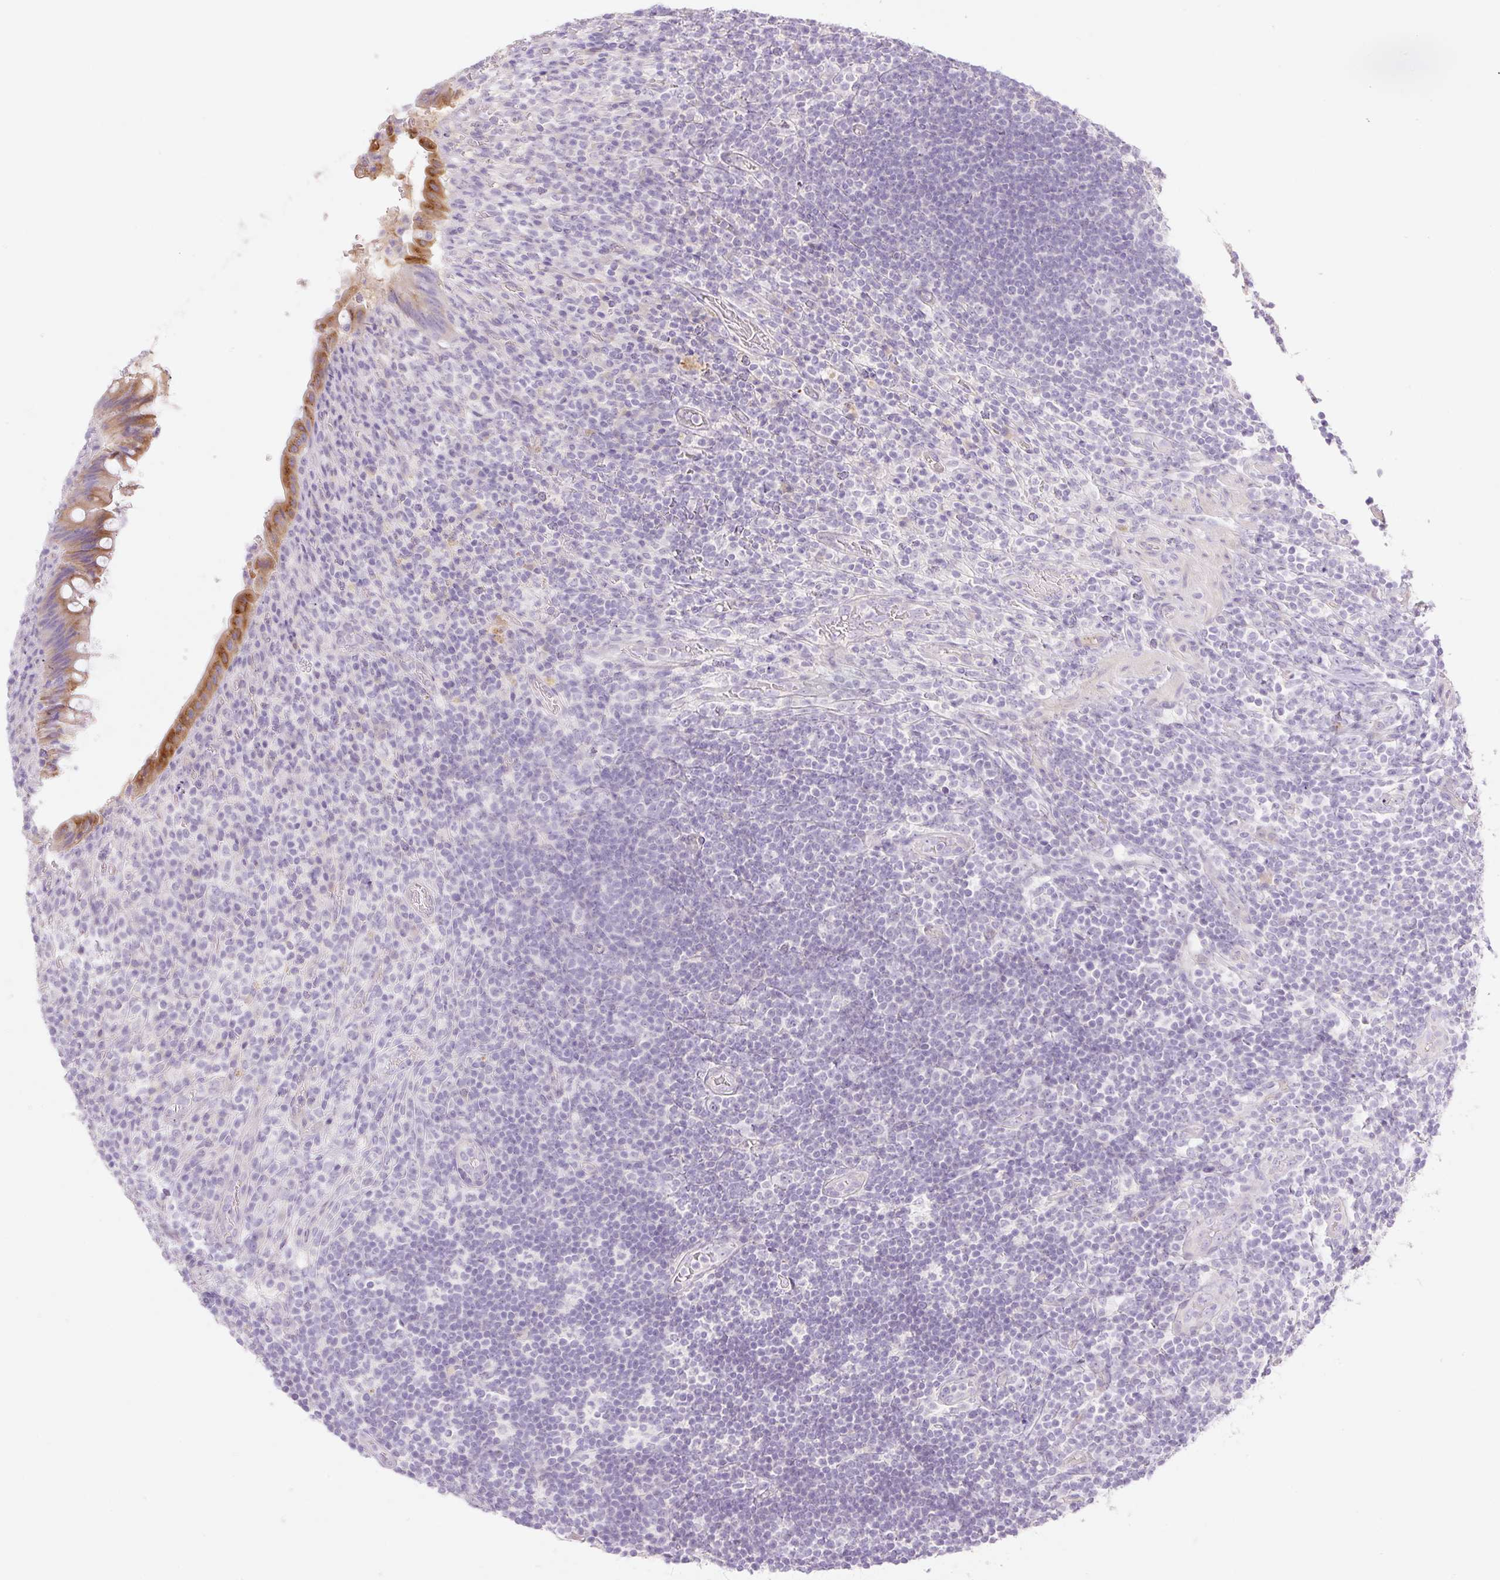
{"staining": {"intensity": "strong", "quantity": "<25%", "location": "cytoplasmic/membranous"}, "tissue": "appendix", "cell_type": "Glandular cells", "image_type": "normal", "snomed": [{"axis": "morphology", "description": "Normal tissue, NOS"}, {"axis": "topography", "description": "Appendix"}], "caption": "A medium amount of strong cytoplasmic/membranous staining is identified in about <25% of glandular cells in unremarkable appendix. (DAB = brown stain, brightfield microscopy at high magnification).", "gene": "MIA2", "patient": {"sex": "female", "age": 43}}